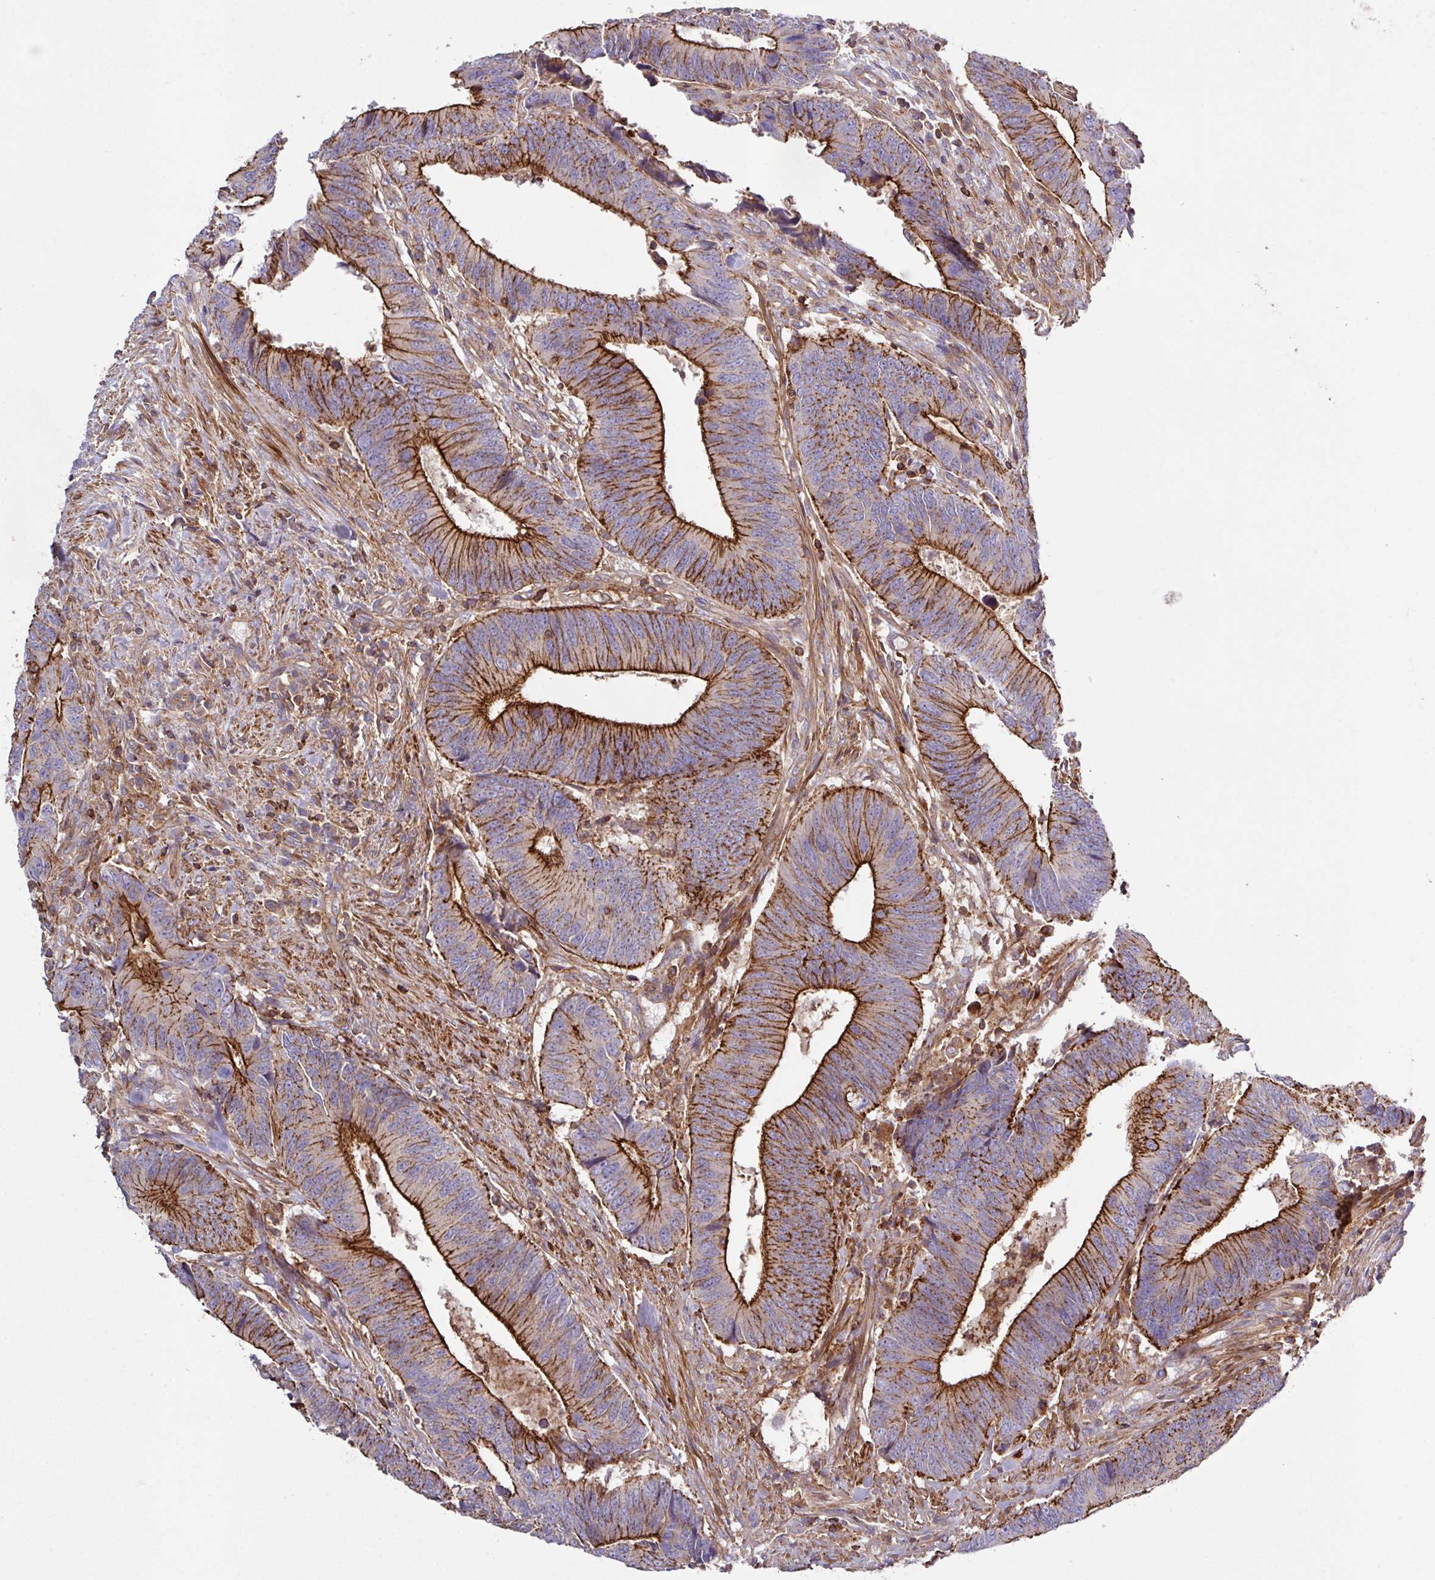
{"staining": {"intensity": "strong", "quantity": "25%-75%", "location": "cytoplasmic/membranous"}, "tissue": "colorectal cancer", "cell_type": "Tumor cells", "image_type": "cancer", "snomed": [{"axis": "morphology", "description": "Adenocarcinoma, NOS"}, {"axis": "topography", "description": "Colon"}], "caption": "Adenocarcinoma (colorectal) tissue reveals strong cytoplasmic/membranous expression in about 25%-75% of tumor cells", "gene": "RIC1", "patient": {"sex": "male", "age": 87}}